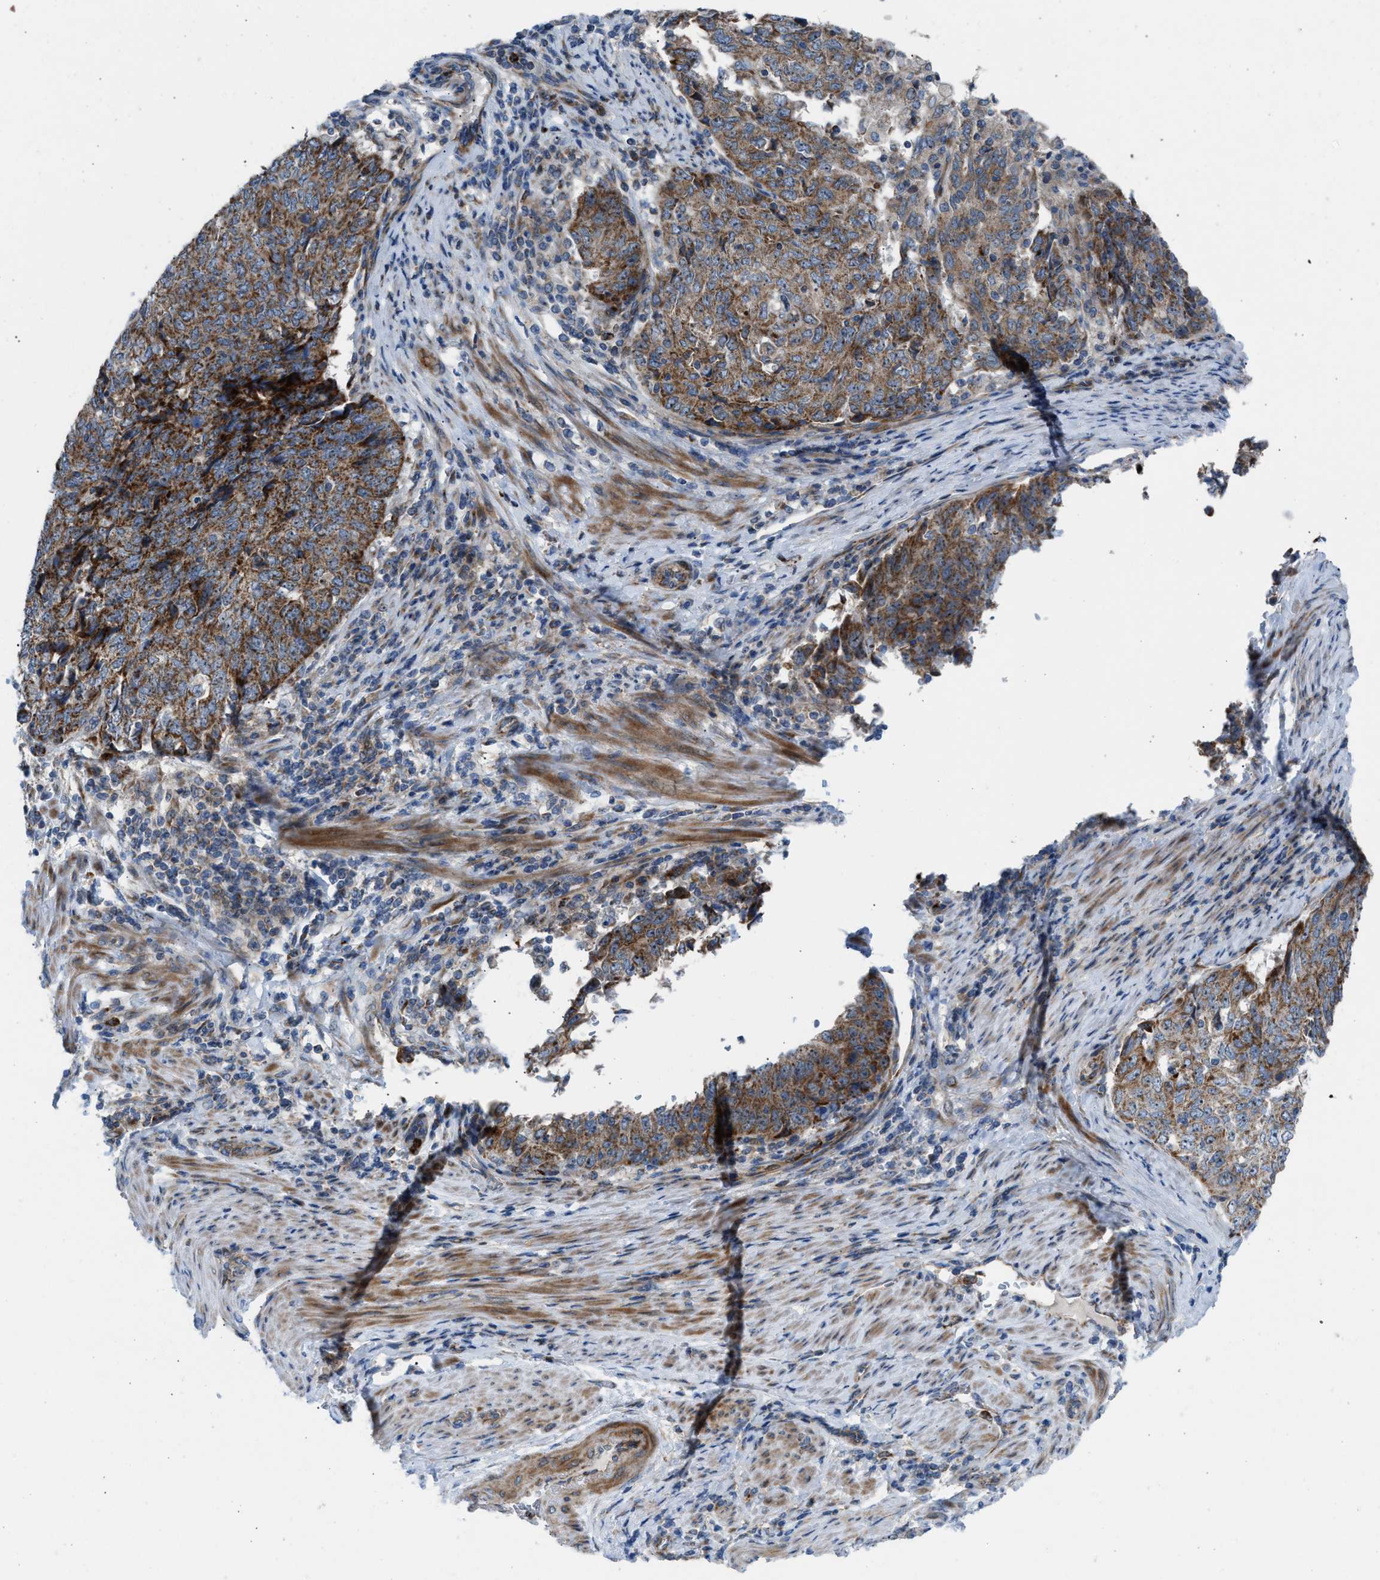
{"staining": {"intensity": "moderate", "quantity": ">75%", "location": "cytoplasmic/membranous"}, "tissue": "endometrial cancer", "cell_type": "Tumor cells", "image_type": "cancer", "snomed": [{"axis": "morphology", "description": "Adenocarcinoma, NOS"}, {"axis": "topography", "description": "Endometrium"}], "caption": "Endometrial cancer stained with immunohistochemistry (IHC) displays moderate cytoplasmic/membranous expression in about >75% of tumor cells.", "gene": "TPH1", "patient": {"sex": "female", "age": 80}}